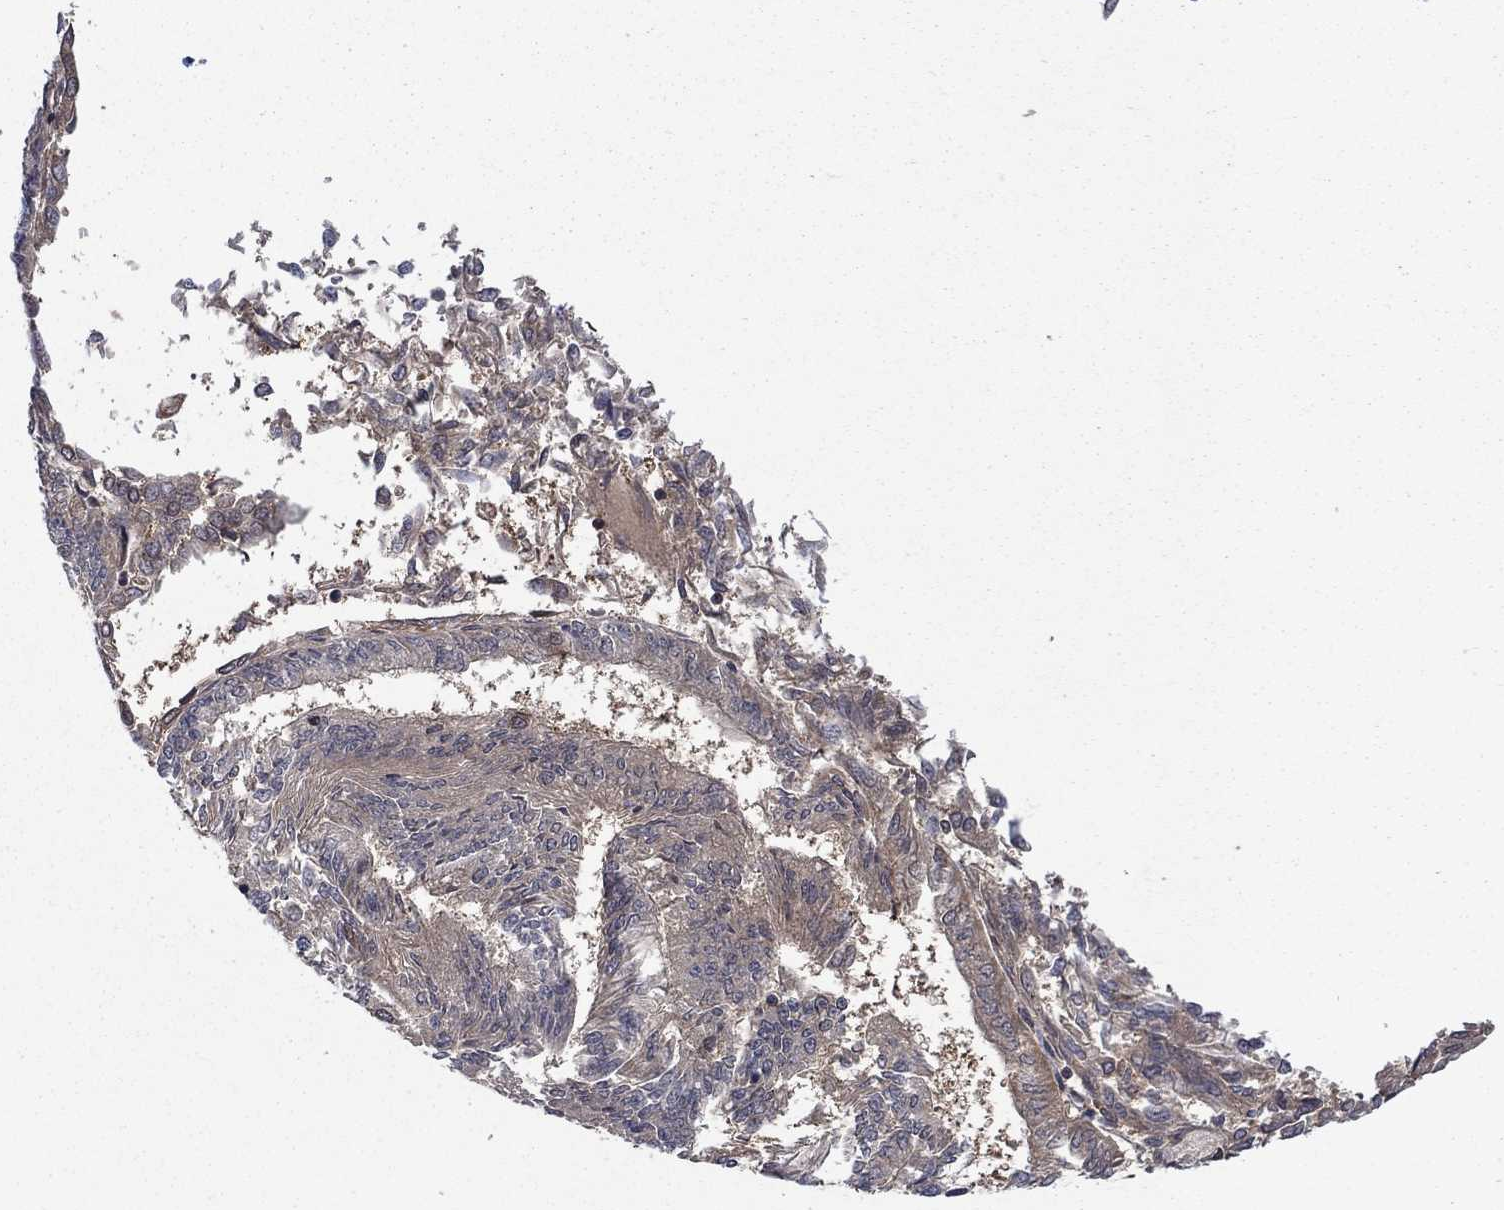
{"staining": {"intensity": "weak", "quantity": "<25%", "location": "cytoplasmic/membranous"}, "tissue": "endometrial cancer", "cell_type": "Tumor cells", "image_type": "cancer", "snomed": [{"axis": "morphology", "description": "Adenocarcinoma, NOS"}, {"axis": "topography", "description": "Endometrium"}], "caption": "A high-resolution histopathology image shows immunohistochemistry (IHC) staining of endometrial cancer (adenocarcinoma), which shows no significant positivity in tumor cells.", "gene": "IAH1", "patient": {"sex": "female", "age": 58}}